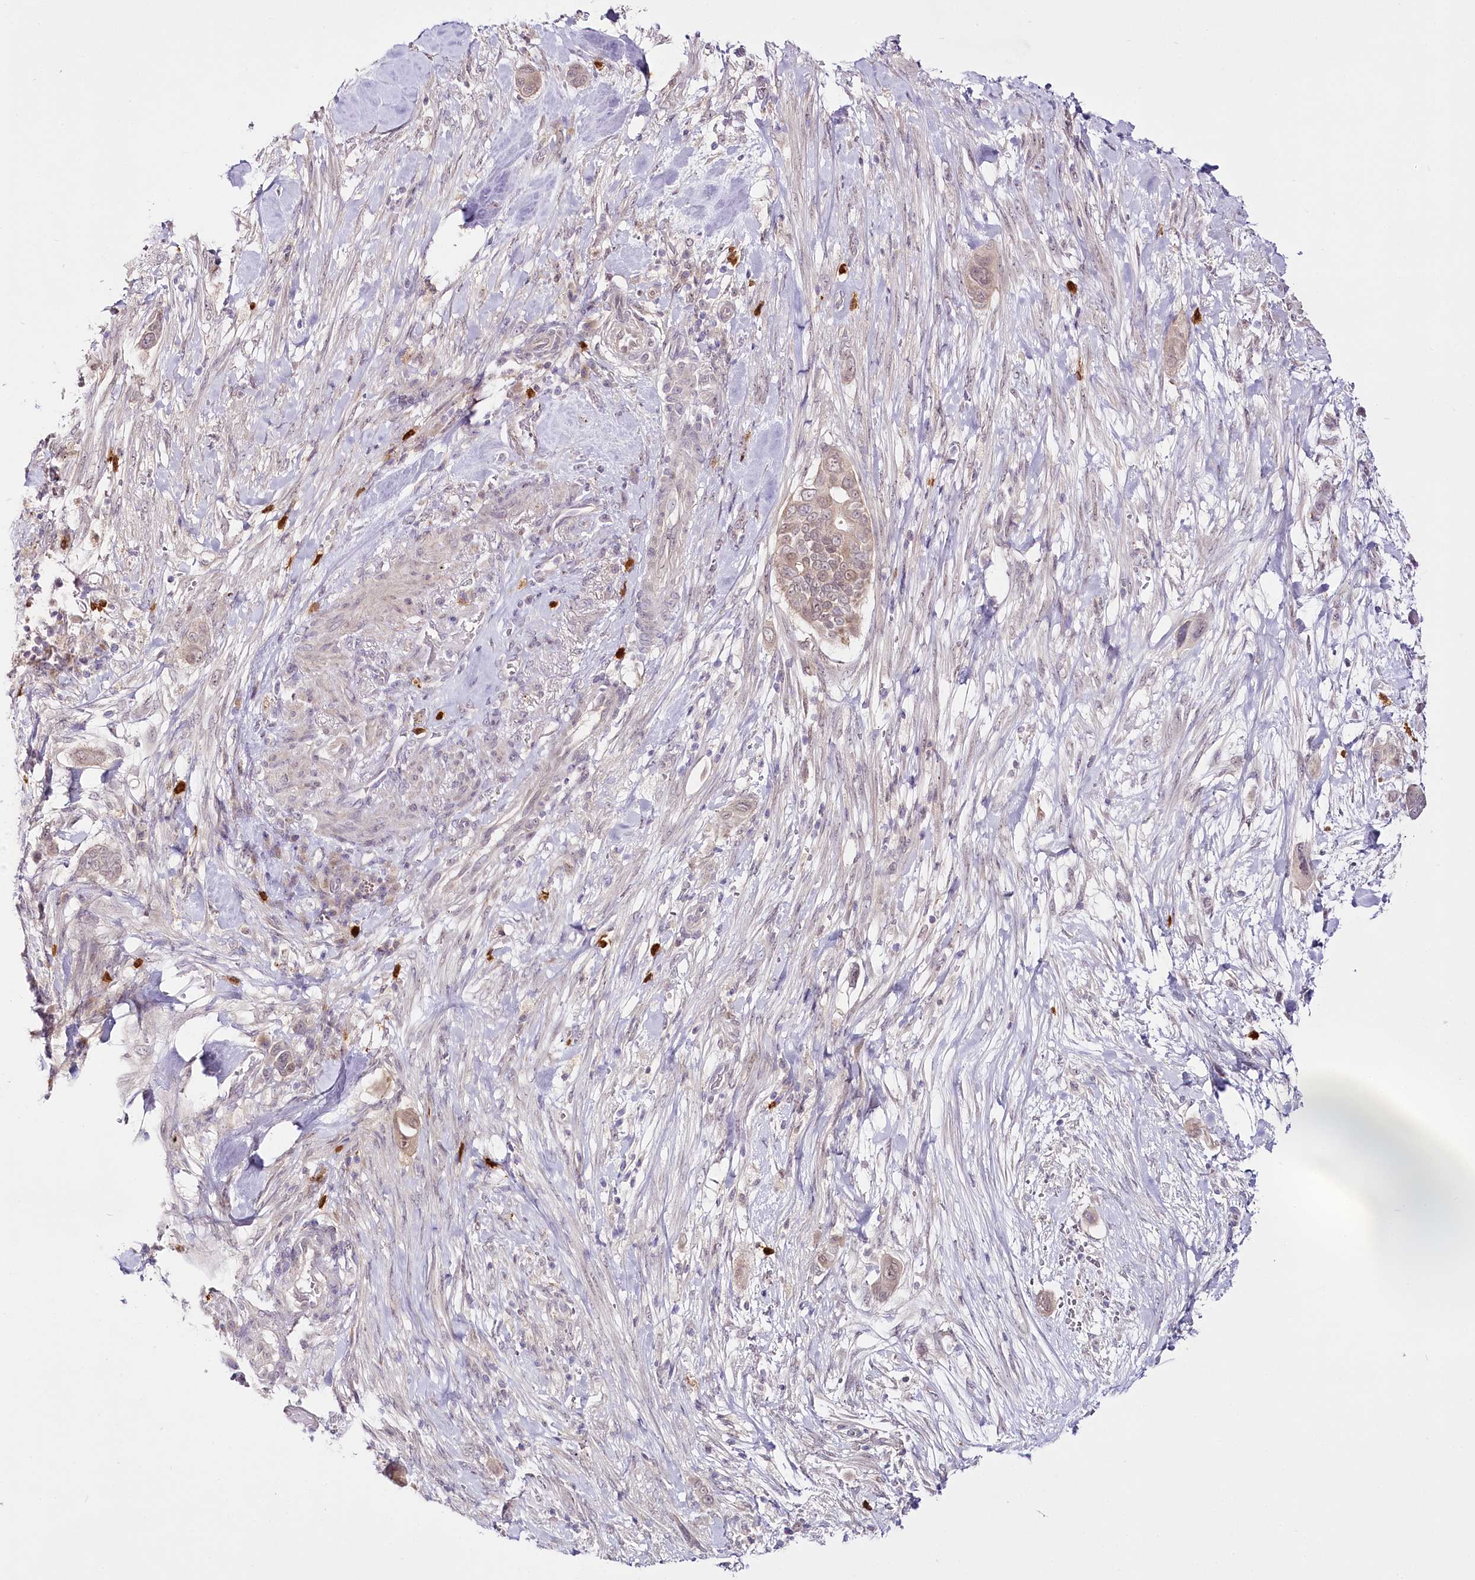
{"staining": {"intensity": "weak", "quantity": "25%-75%", "location": "cytoplasmic/membranous"}, "tissue": "pancreatic cancer", "cell_type": "Tumor cells", "image_type": "cancer", "snomed": [{"axis": "morphology", "description": "Adenocarcinoma, NOS"}, {"axis": "topography", "description": "Pancreas"}], "caption": "Tumor cells display low levels of weak cytoplasmic/membranous staining in about 25%-75% of cells in adenocarcinoma (pancreatic).", "gene": "VWA5A", "patient": {"sex": "male", "age": 68}}